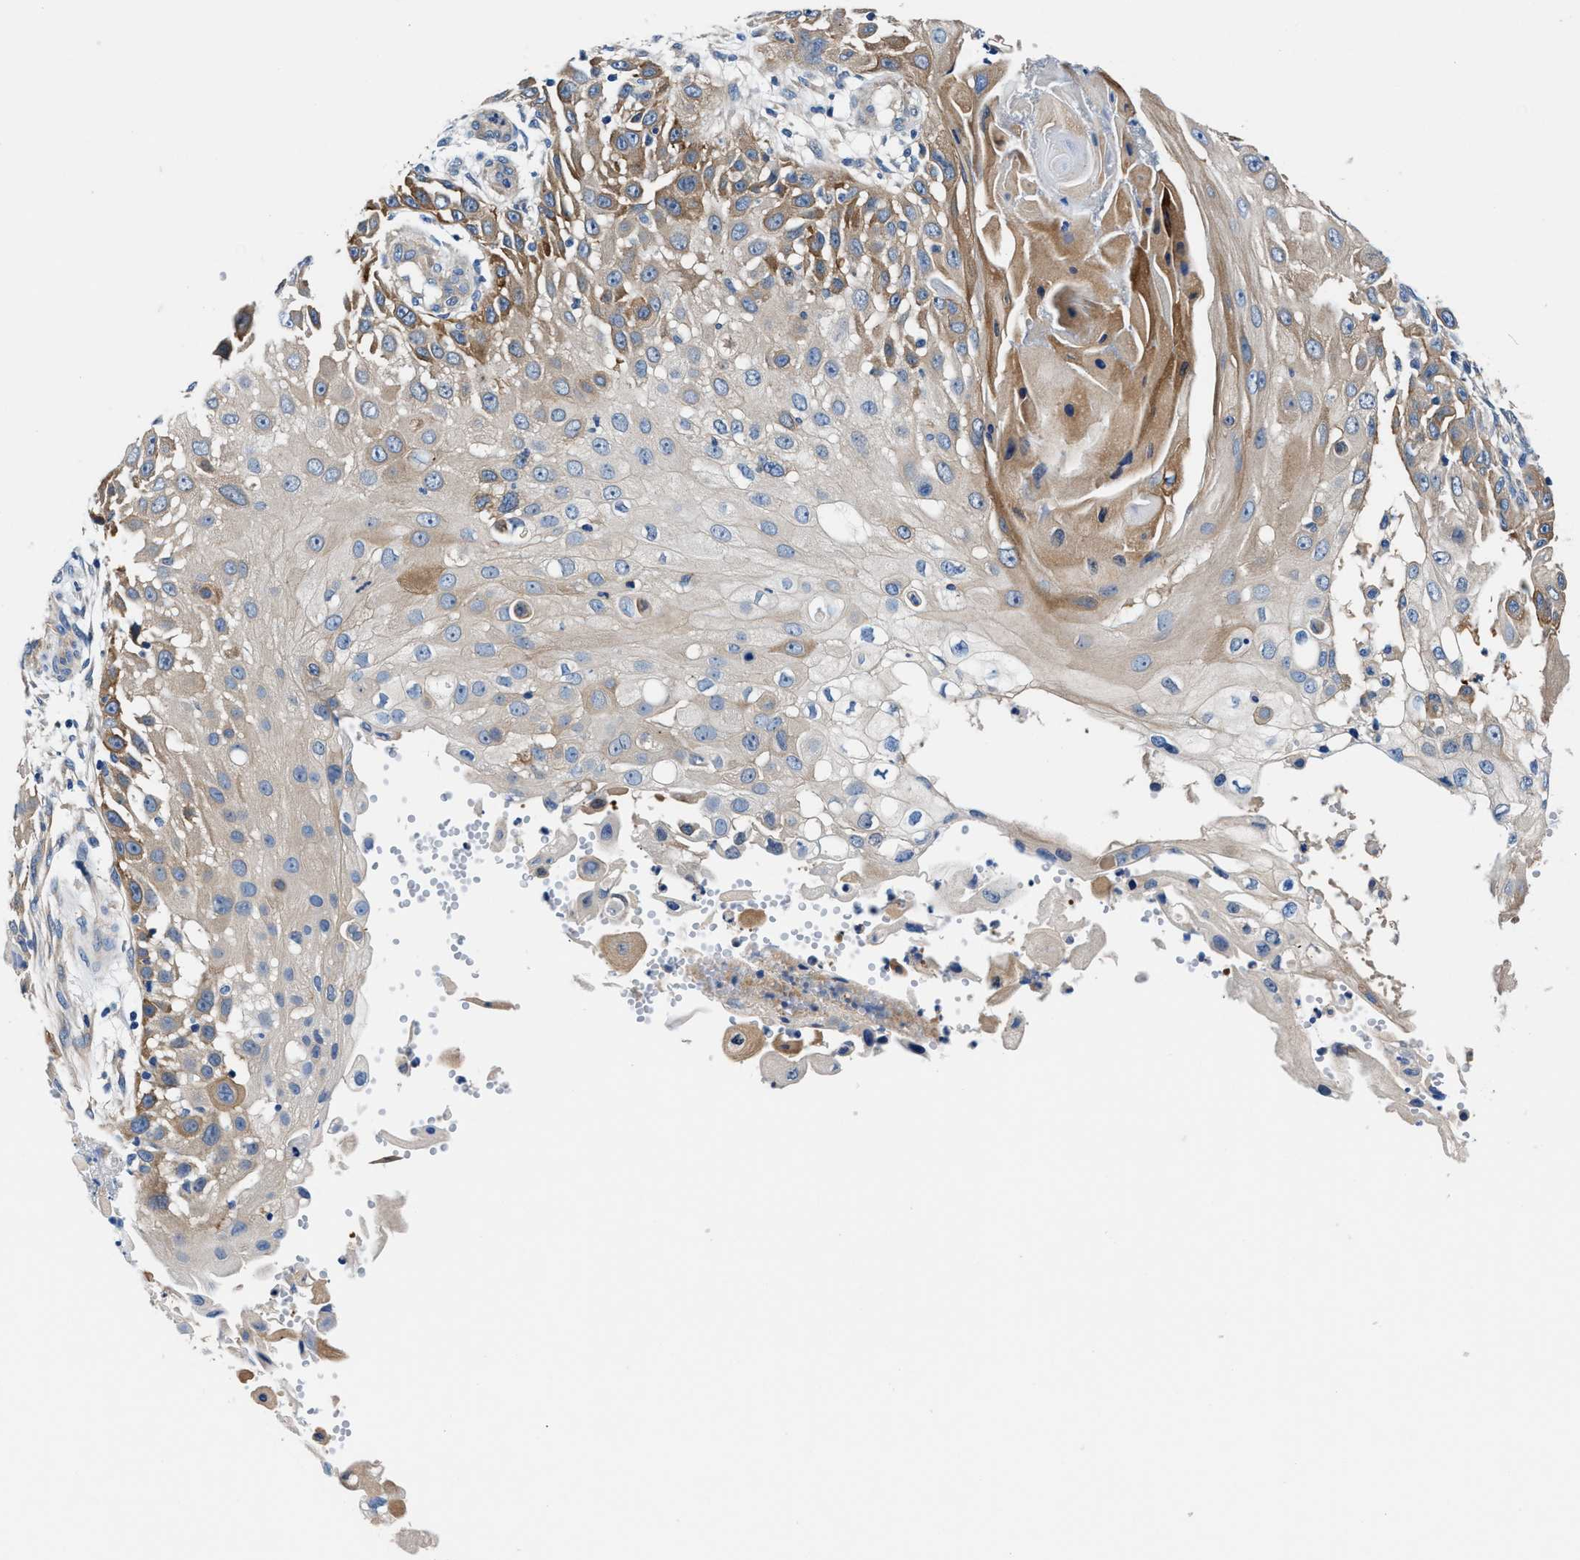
{"staining": {"intensity": "moderate", "quantity": "25%-75%", "location": "cytoplasmic/membranous"}, "tissue": "skin cancer", "cell_type": "Tumor cells", "image_type": "cancer", "snomed": [{"axis": "morphology", "description": "Squamous cell carcinoma, NOS"}, {"axis": "topography", "description": "Skin"}], "caption": "Immunohistochemical staining of skin cancer reveals medium levels of moderate cytoplasmic/membranous protein staining in approximately 25%-75% of tumor cells.", "gene": "PARG", "patient": {"sex": "female", "age": 44}}